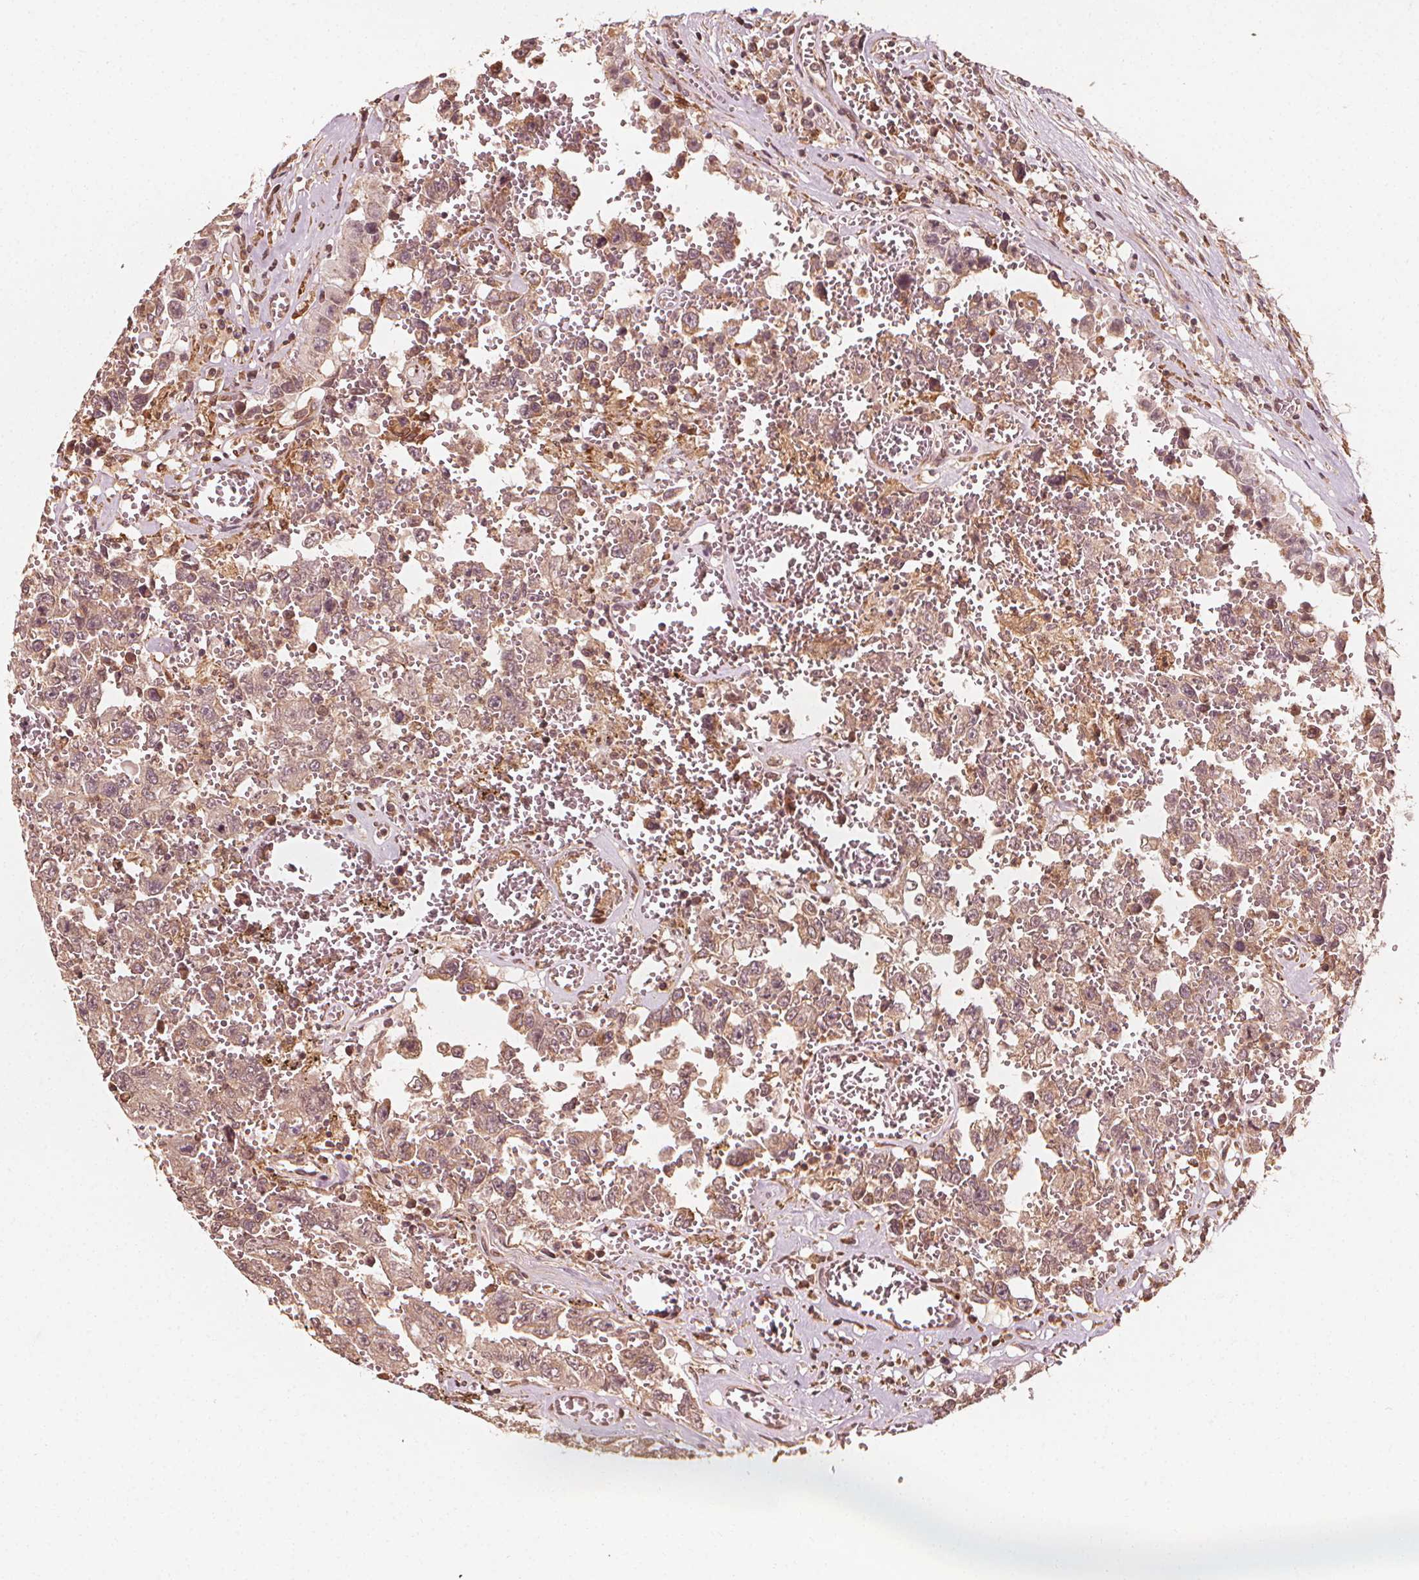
{"staining": {"intensity": "weak", "quantity": "25%-75%", "location": "cytoplasmic/membranous"}, "tissue": "testis cancer", "cell_type": "Tumor cells", "image_type": "cancer", "snomed": [{"axis": "morphology", "description": "Carcinoma, Embryonal, NOS"}, {"axis": "topography", "description": "Testis"}], "caption": "Protein staining of testis cancer tissue exhibits weak cytoplasmic/membranous positivity in approximately 25%-75% of tumor cells.", "gene": "NPC1", "patient": {"sex": "male", "age": 36}}